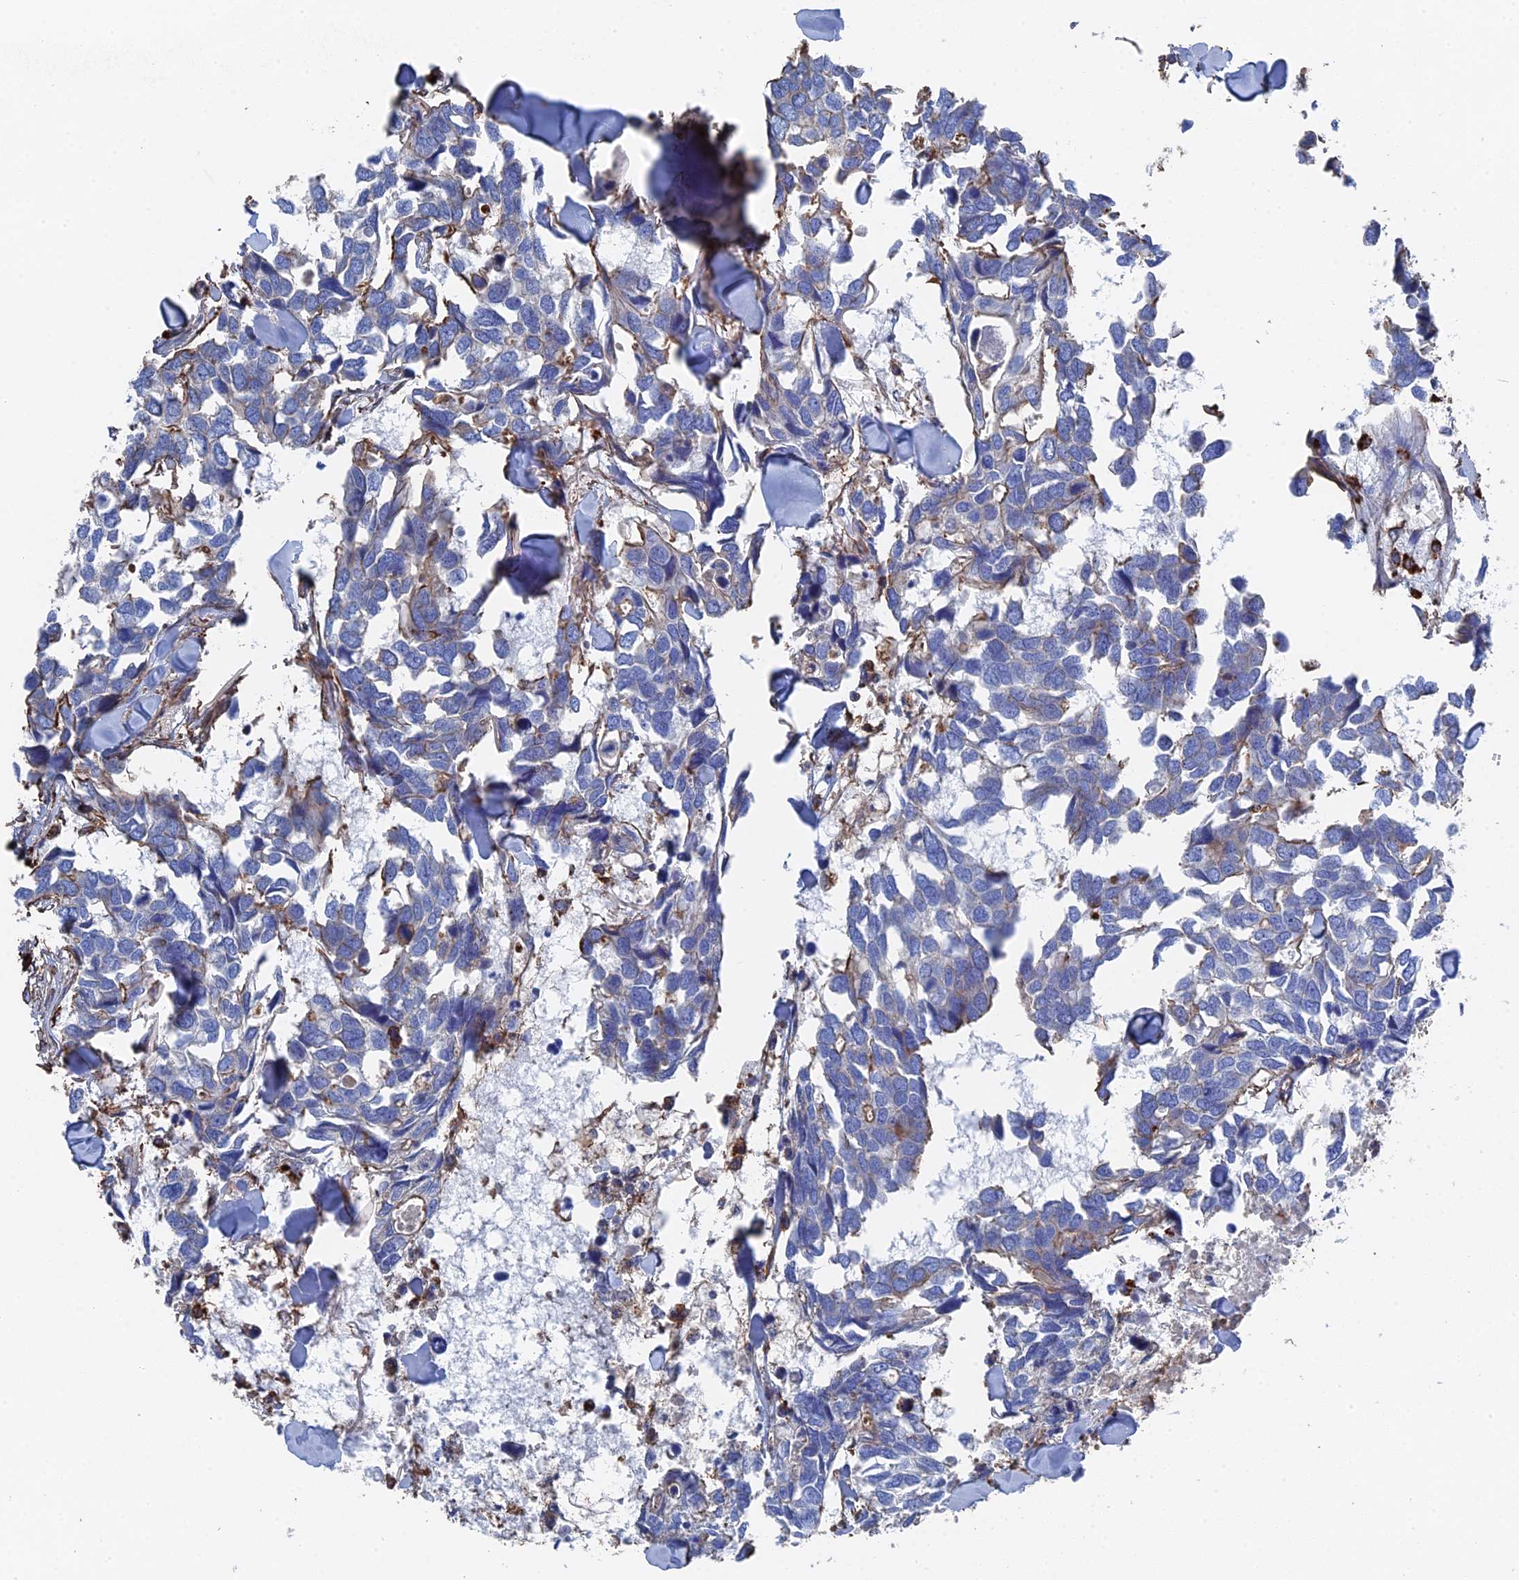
{"staining": {"intensity": "negative", "quantity": "none", "location": "none"}, "tissue": "breast cancer", "cell_type": "Tumor cells", "image_type": "cancer", "snomed": [{"axis": "morphology", "description": "Duct carcinoma"}, {"axis": "topography", "description": "Breast"}], "caption": "The micrograph exhibits no significant expression in tumor cells of breast cancer (infiltrating ductal carcinoma).", "gene": "STRA6", "patient": {"sex": "female", "age": 83}}